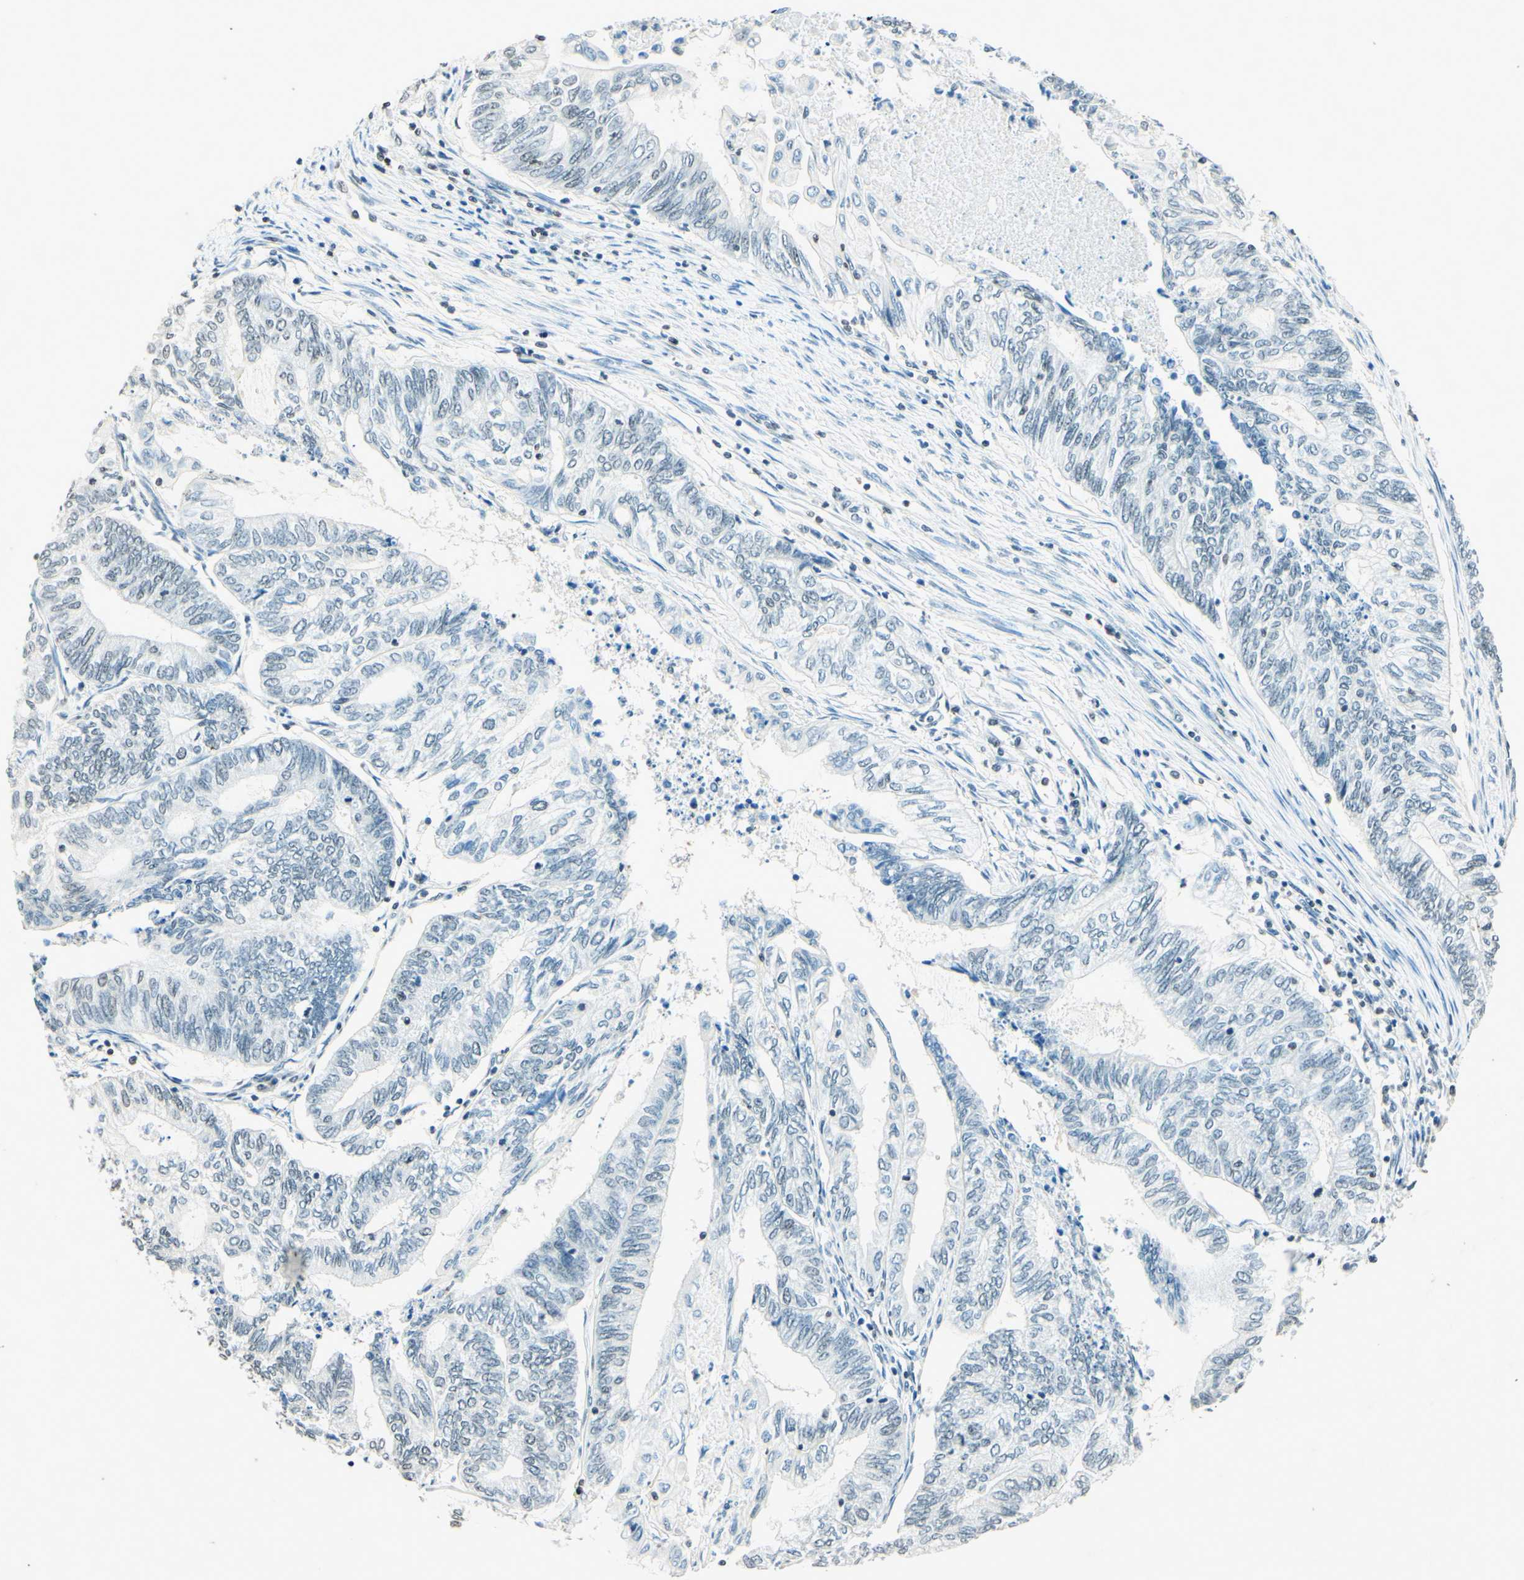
{"staining": {"intensity": "negative", "quantity": "none", "location": "none"}, "tissue": "endometrial cancer", "cell_type": "Tumor cells", "image_type": "cancer", "snomed": [{"axis": "morphology", "description": "Adenocarcinoma, NOS"}, {"axis": "topography", "description": "Uterus"}, {"axis": "topography", "description": "Endometrium"}], "caption": "DAB immunohistochemical staining of human endometrial adenocarcinoma reveals no significant positivity in tumor cells. (Stains: DAB immunohistochemistry with hematoxylin counter stain, Microscopy: brightfield microscopy at high magnification).", "gene": "MSH2", "patient": {"sex": "female", "age": 70}}